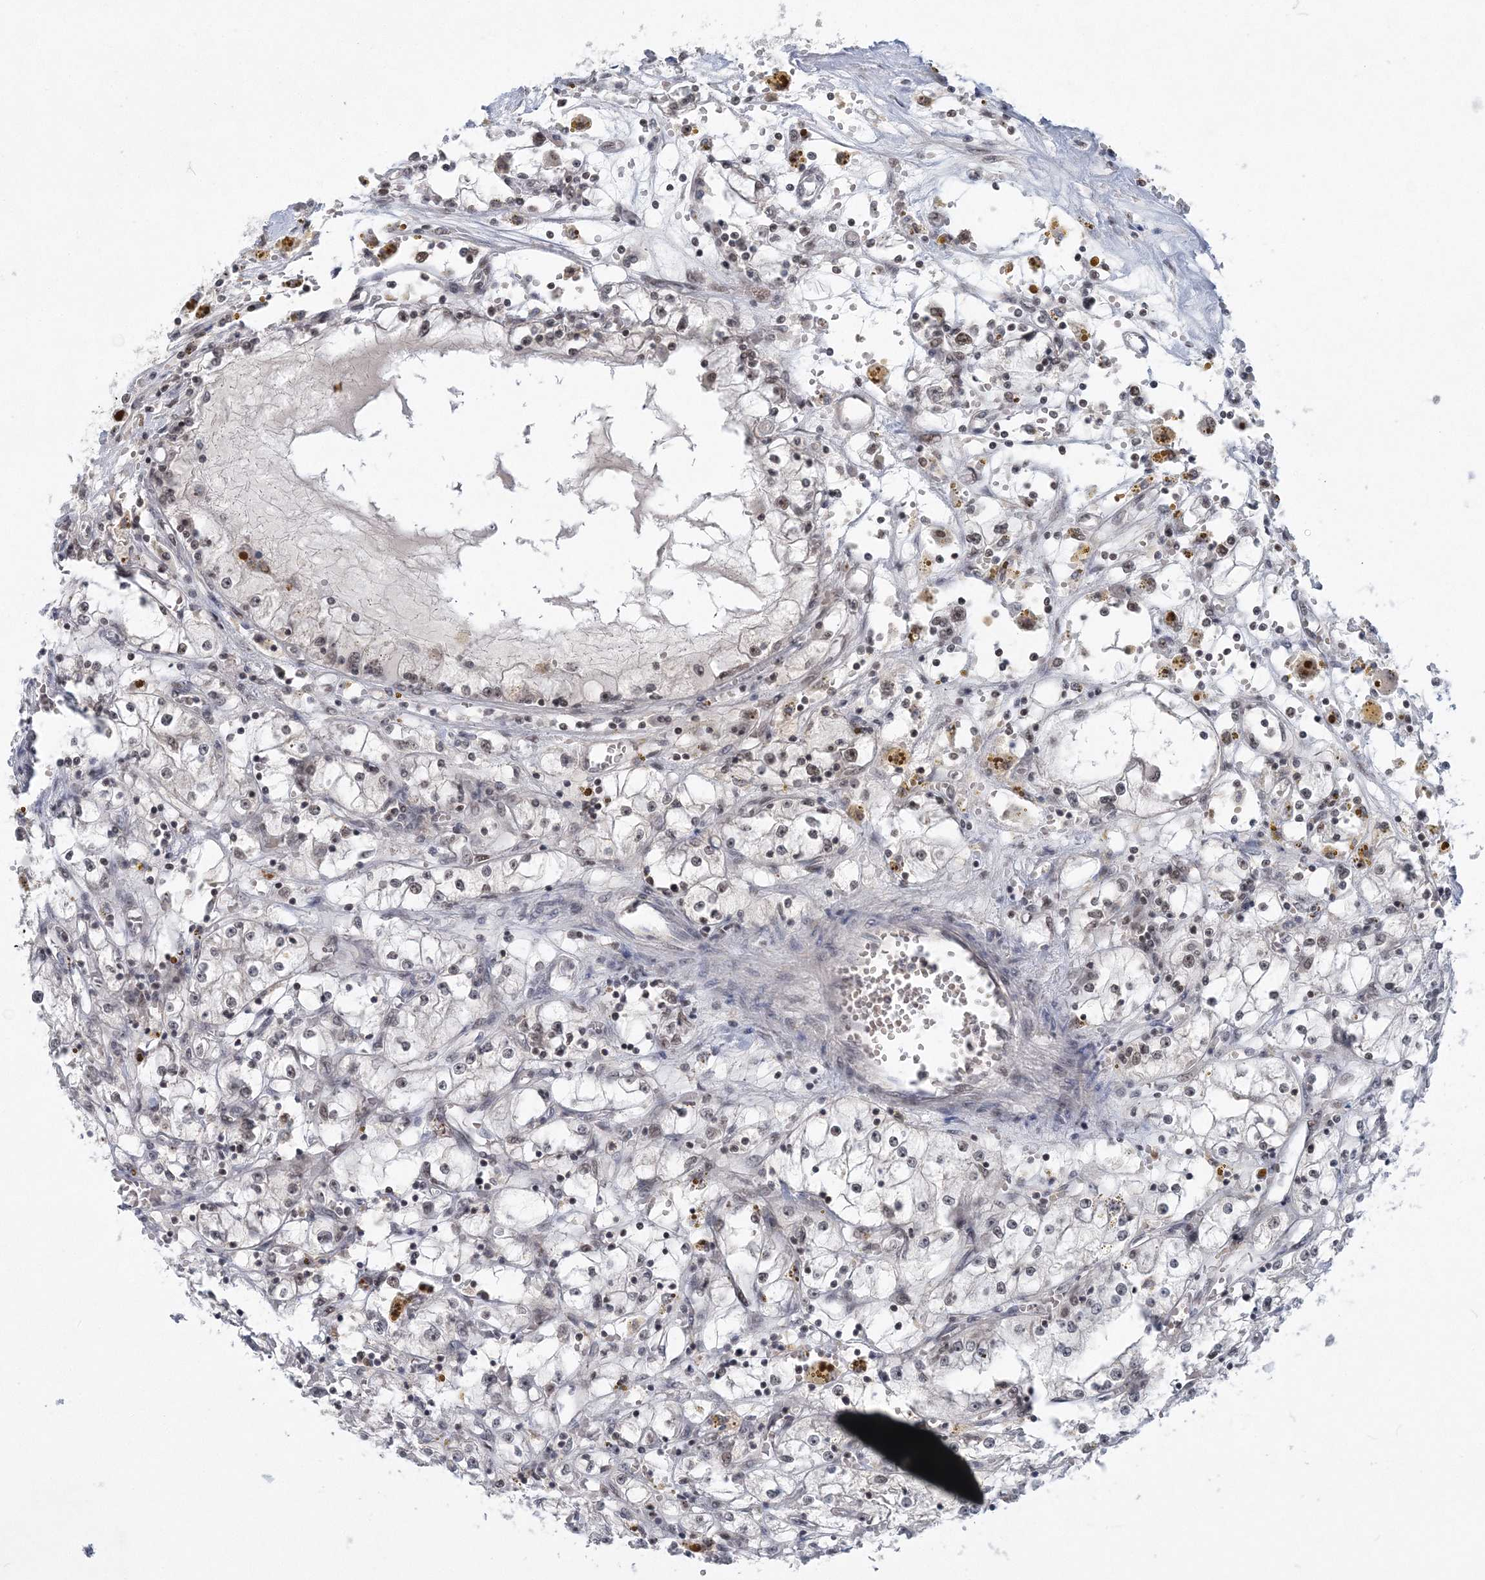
{"staining": {"intensity": "weak", "quantity": "<25%", "location": "nuclear"}, "tissue": "renal cancer", "cell_type": "Tumor cells", "image_type": "cancer", "snomed": [{"axis": "morphology", "description": "Adenocarcinoma, NOS"}, {"axis": "topography", "description": "Kidney"}], "caption": "IHC of human renal cancer (adenocarcinoma) exhibits no positivity in tumor cells. (DAB (3,3'-diaminobenzidine) immunohistochemistry (IHC) visualized using brightfield microscopy, high magnification).", "gene": "PDS5A", "patient": {"sex": "male", "age": 56}}